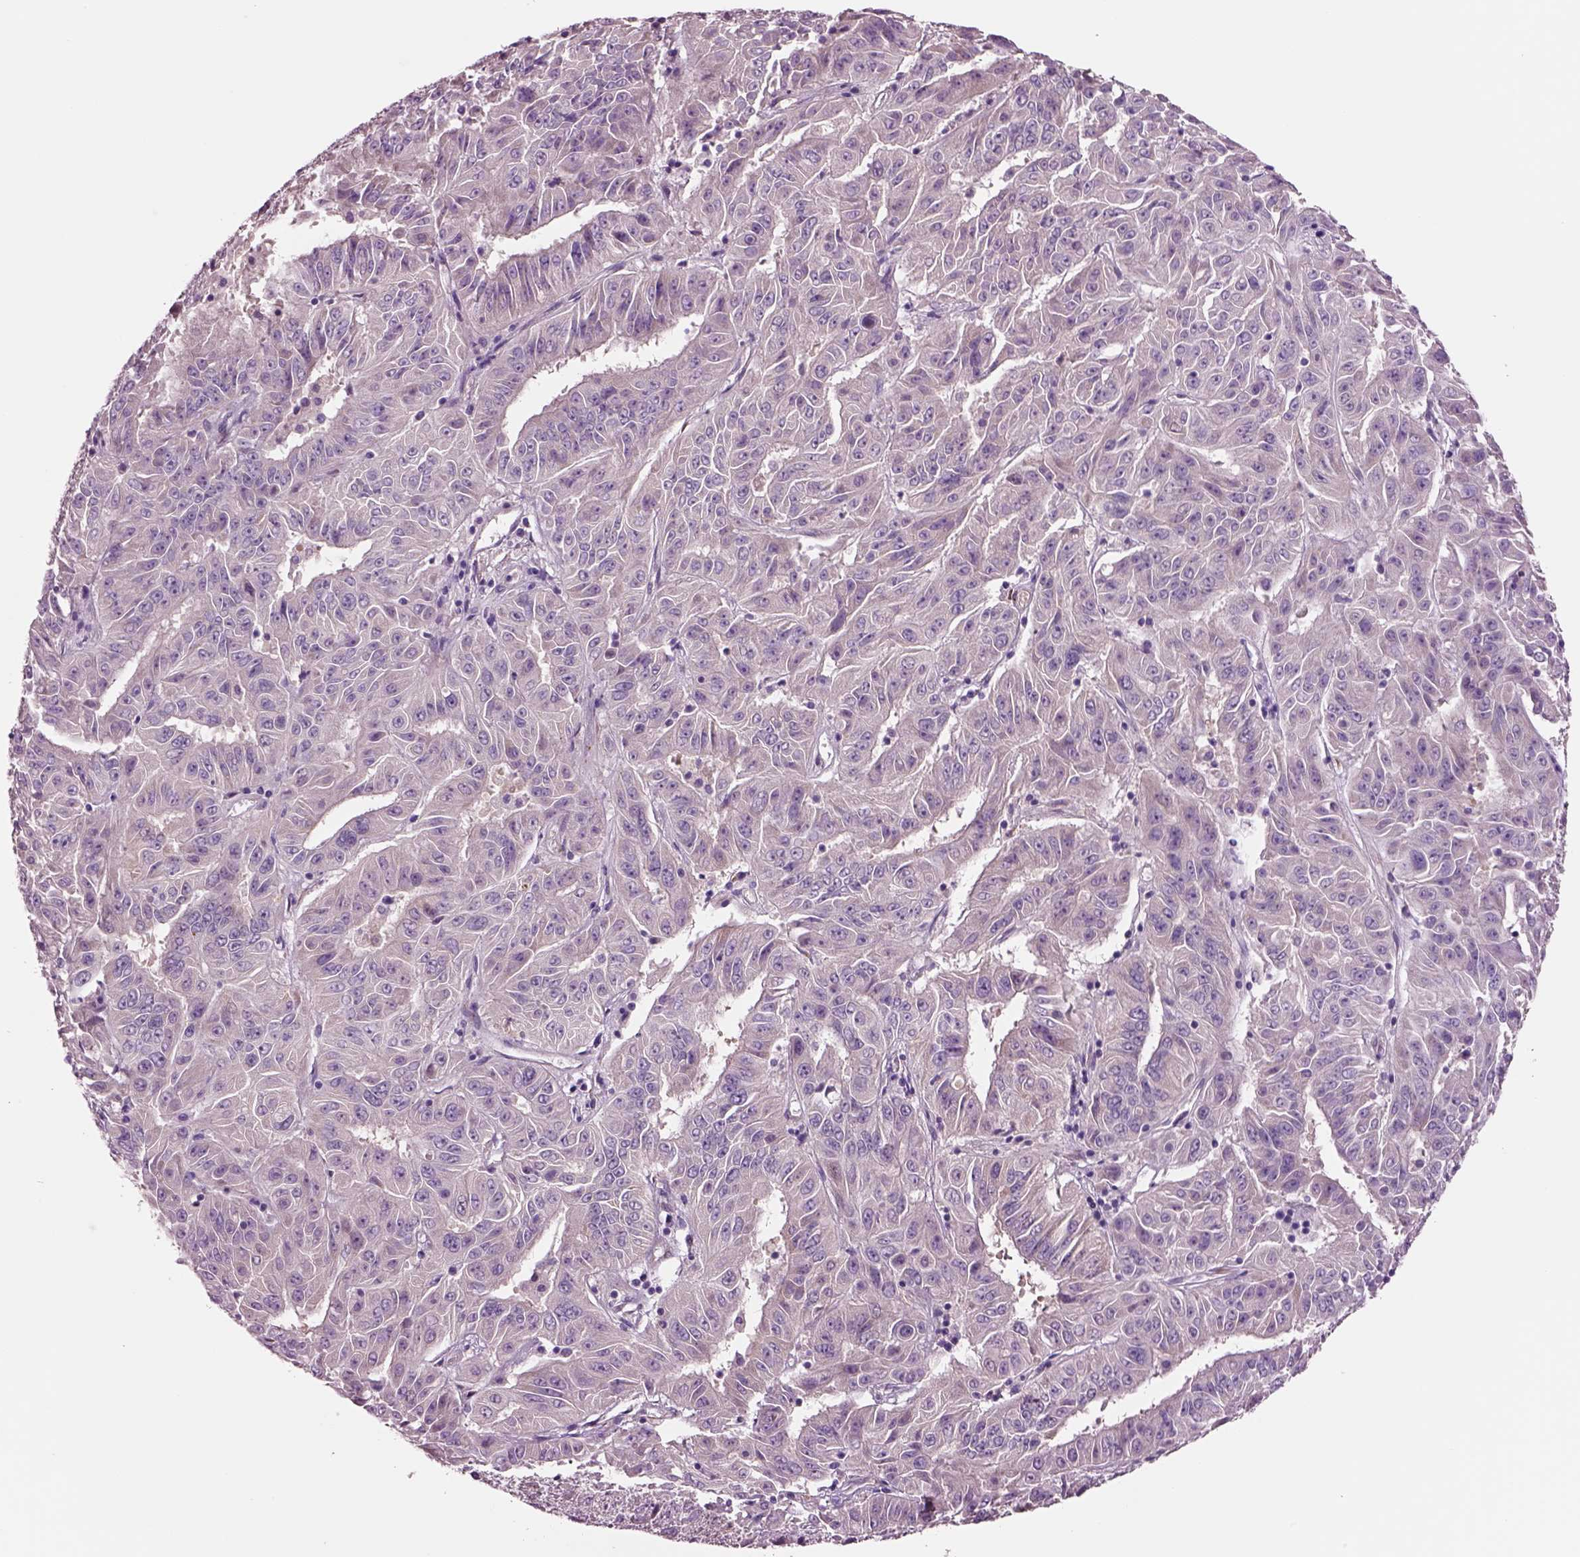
{"staining": {"intensity": "negative", "quantity": "none", "location": "none"}, "tissue": "pancreatic cancer", "cell_type": "Tumor cells", "image_type": "cancer", "snomed": [{"axis": "morphology", "description": "Adenocarcinoma, NOS"}, {"axis": "topography", "description": "Pancreas"}], "caption": "Tumor cells are negative for brown protein staining in adenocarcinoma (pancreatic).", "gene": "PLPP7", "patient": {"sex": "male", "age": 63}}